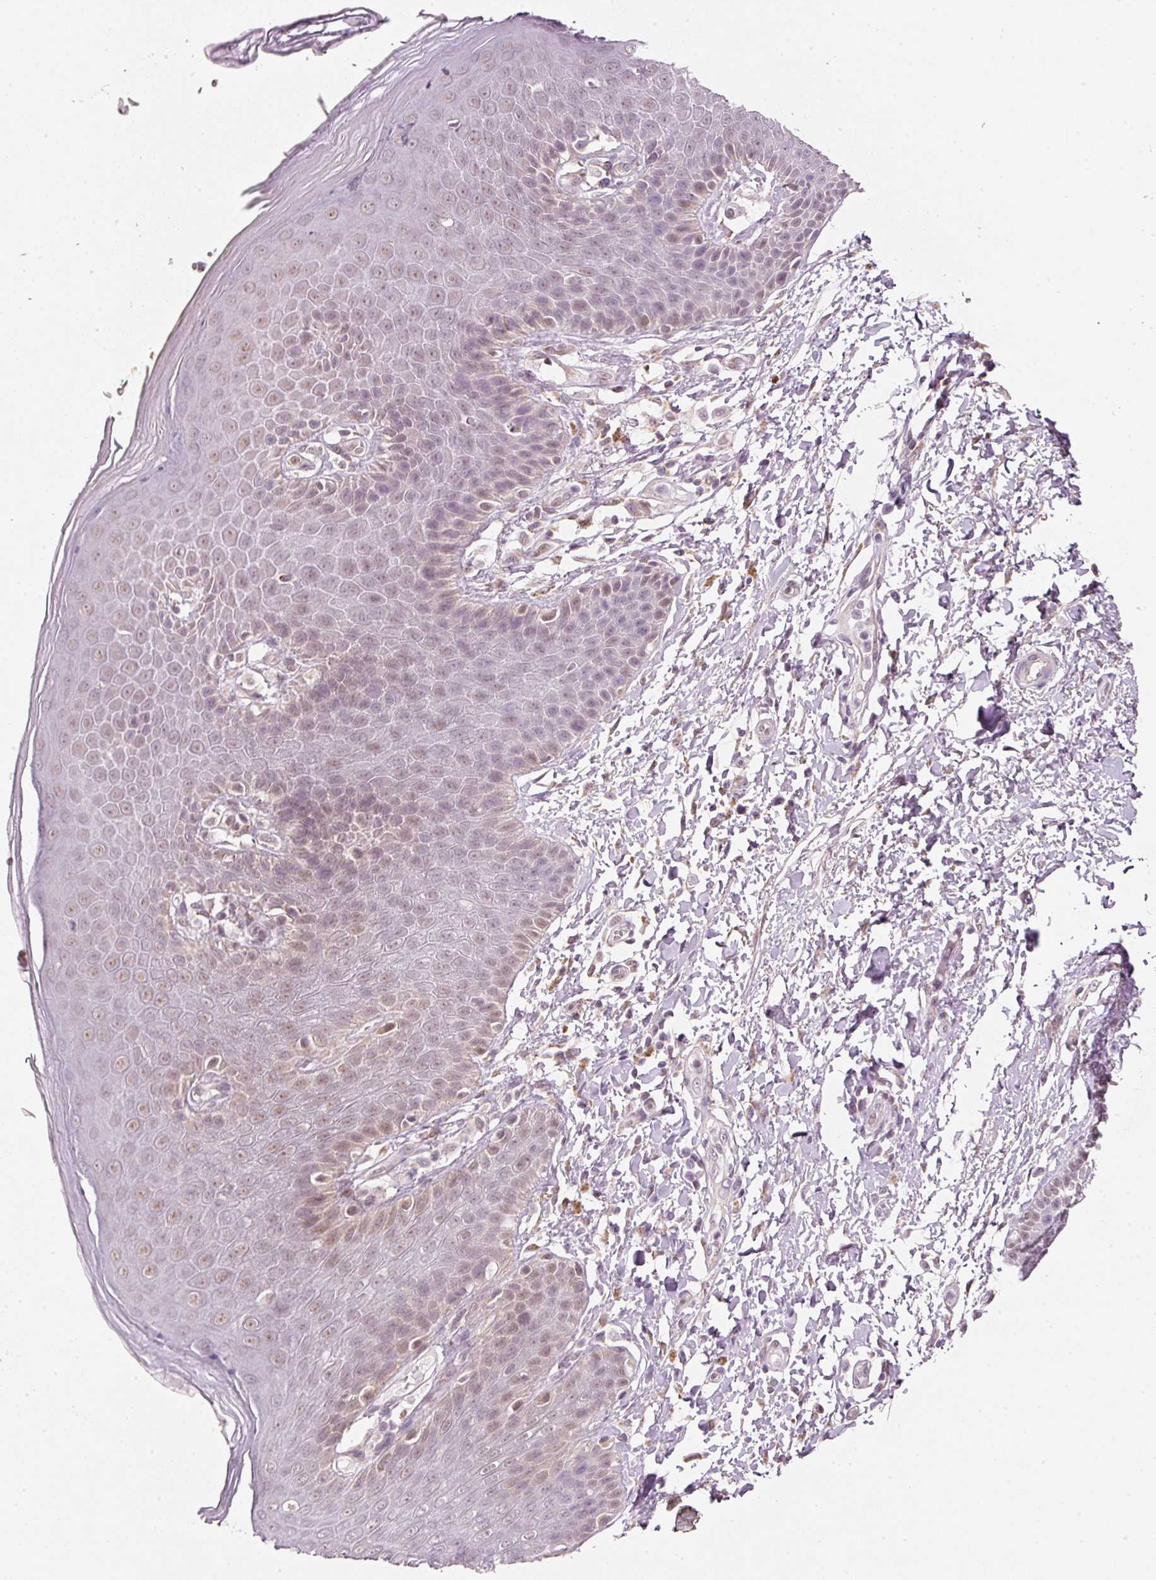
{"staining": {"intensity": "weak", "quantity": "<25%", "location": "nuclear"}, "tissue": "skin", "cell_type": "Epidermal cells", "image_type": "normal", "snomed": [{"axis": "morphology", "description": "Normal tissue, NOS"}, {"axis": "topography", "description": "Peripheral nerve tissue"}], "caption": "Epidermal cells are negative for protein expression in normal human skin. The staining was performed using DAB (3,3'-diaminobenzidine) to visualize the protein expression in brown, while the nuclei were stained in blue with hematoxylin (Magnification: 20x).", "gene": "FSTL3", "patient": {"sex": "male", "age": 51}}